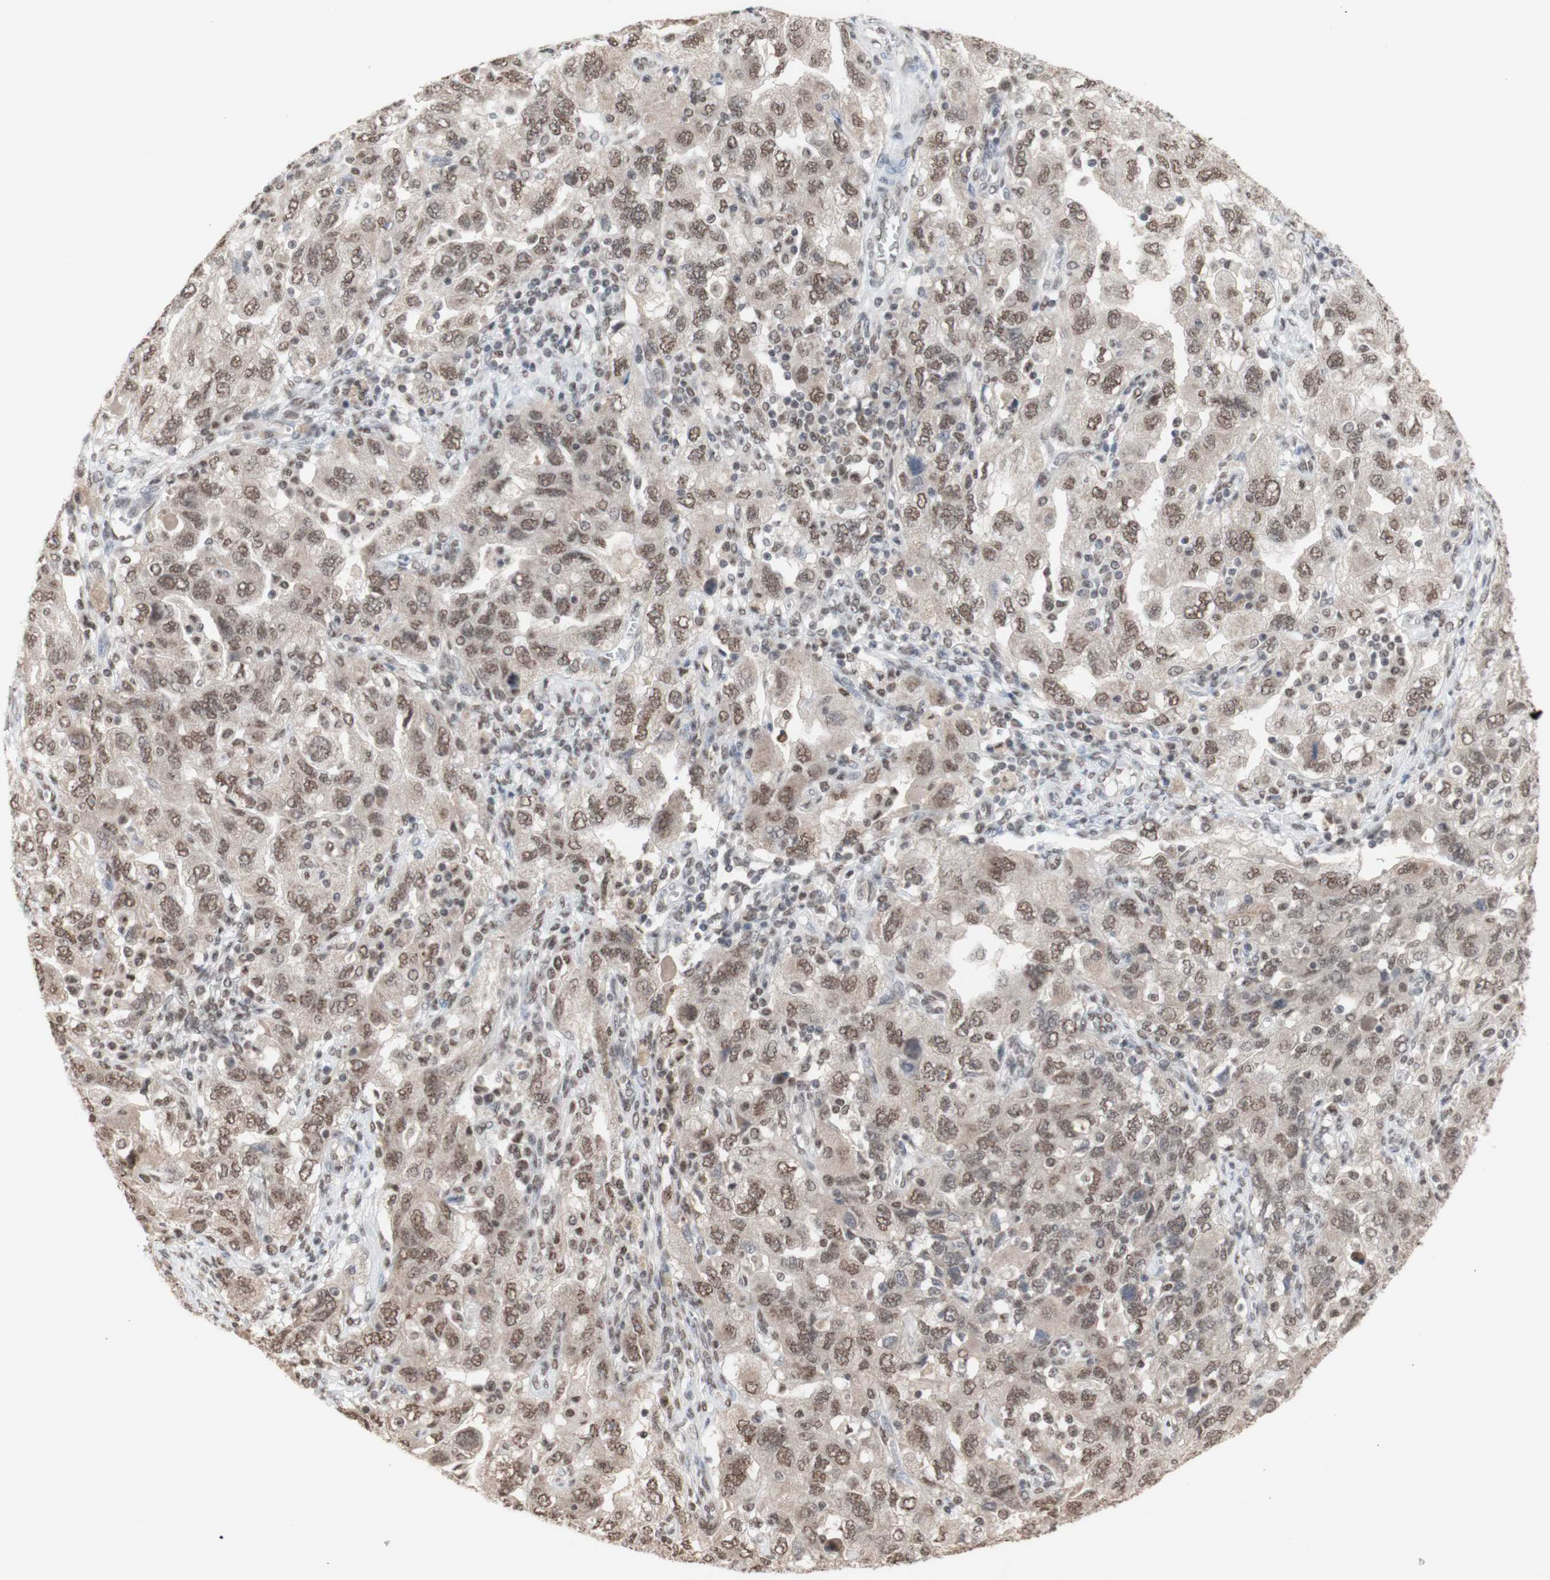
{"staining": {"intensity": "weak", "quantity": ">75%", "location": "nuclear"}, "tissue": "ovarian cancer", "cell_type": "Tumor cells", "image_type": "cancer", "snomed": [{"axis": "morphology", "description": "Carcinoma, NOS"}, {"axis": "morphology", "description": "Cystadenocarcinoma, serous, NOS"}, {"axis": "topography", "description": "Ovary"}], "caption": "Protein expression analysis of ovarian cancer shows weak nuclear expression in about >75% of tumor cells.", "gene": "SFPQ", "patient": {"sex": "female", "age": 69}}